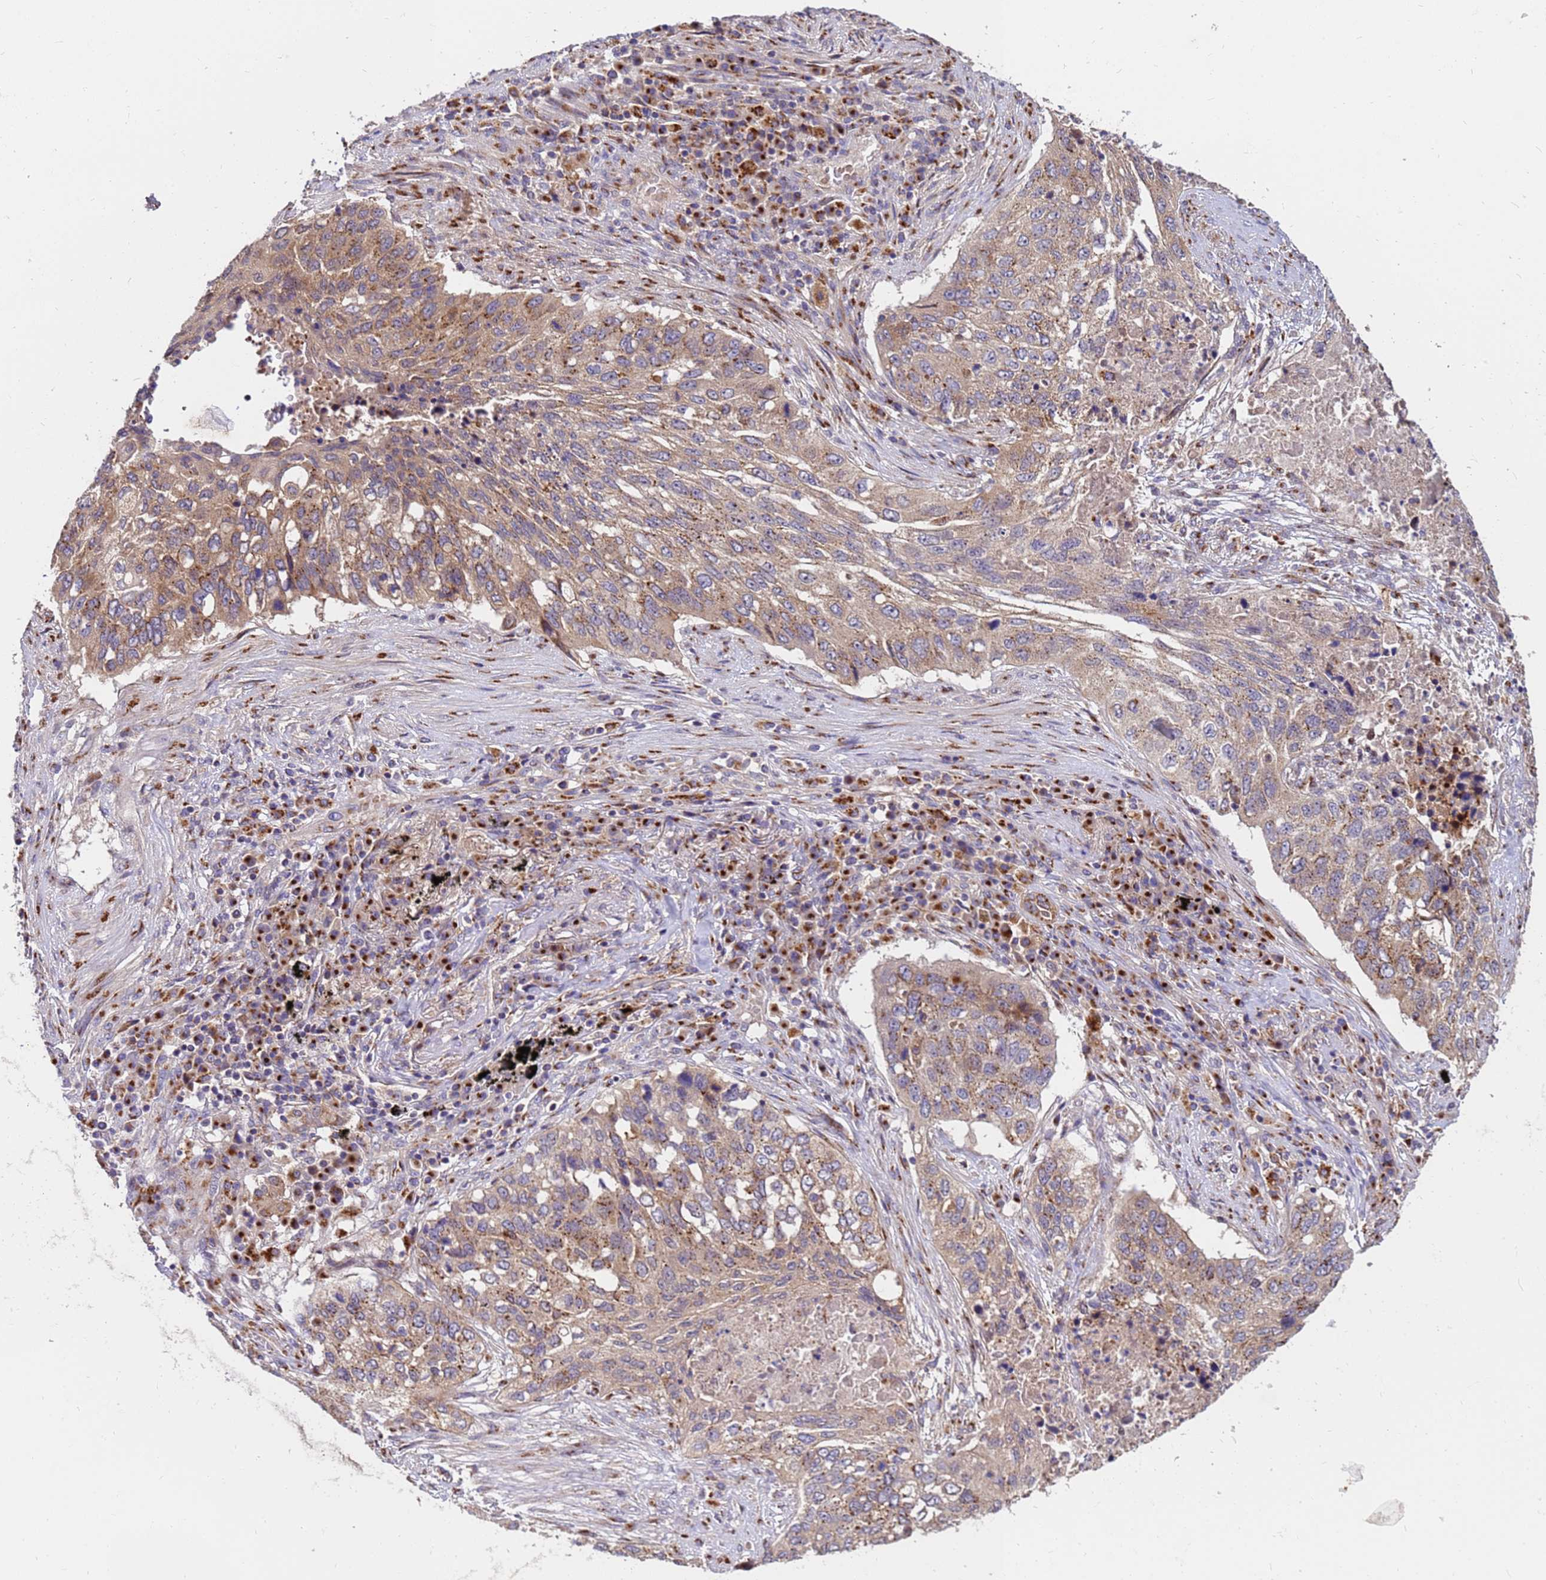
{"staining": {"intensity": "moderate", "quantity": ">75%", "location": "cytoplasmic/membranous"}, "tissue": "lung cancer", "cell_type": "Tumor cells", "image_type": "cancer", "snomed": [{"axis": "morphology", "description": "Squamous cell carcinoma, NOS"}, {"axis": "topography", "description": "Lung"}], "caption": "Squamous cell carcinoma (lung) stained with DAB immunohistochemistry (IHC) displays medium levels of moderate cytoplasmic/membranous expression in about >75% of tumor cells.", "gene": "HPS3", "patient": {"sex": "female", "age": 63}}